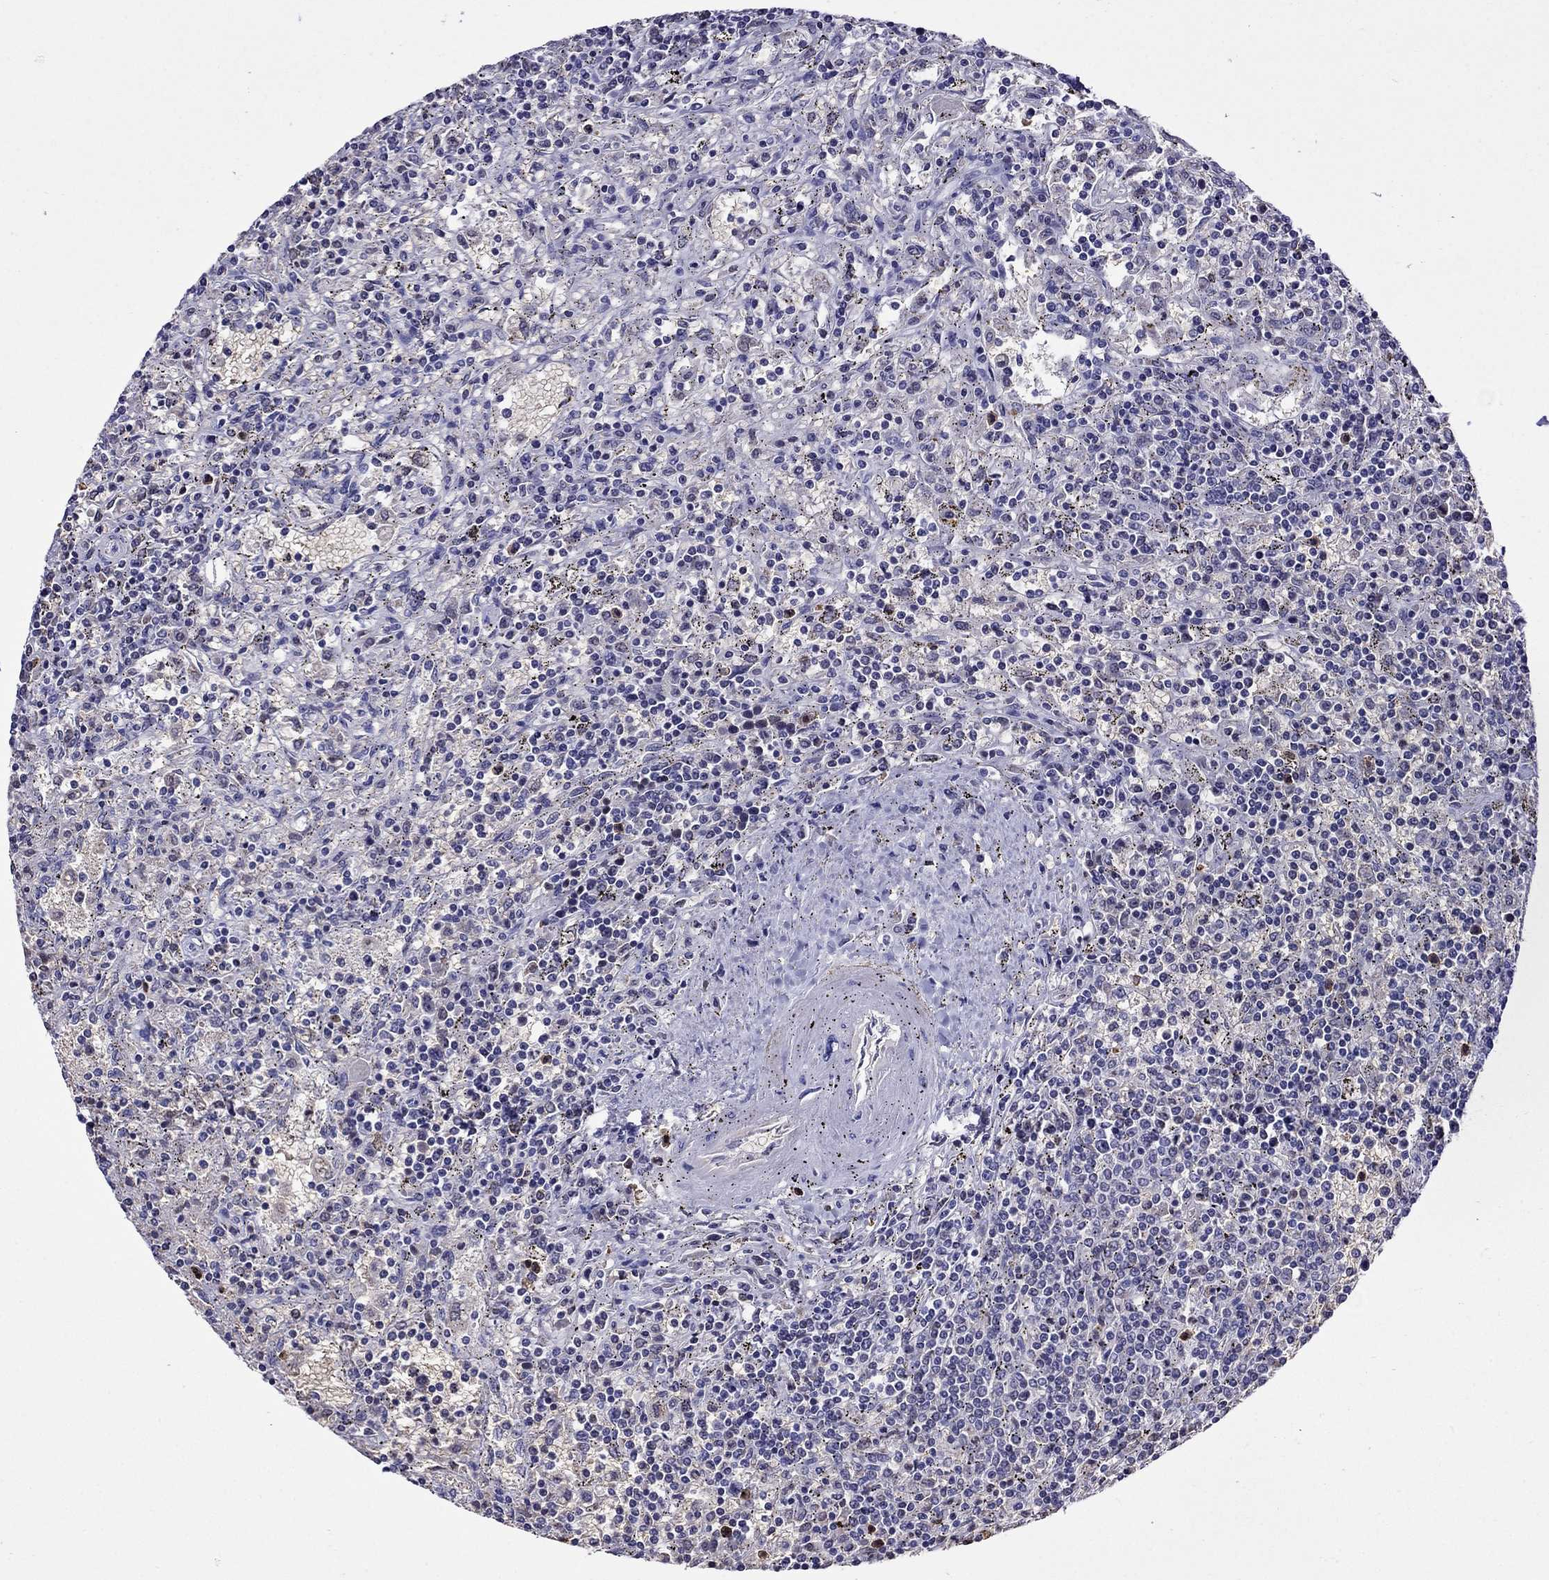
{"staining": {"intensity": "negative", "quantity": "none", "location": "none"}, "tissue": "lymphoma", "cell_type": "Tumor cells", "image_type": "cancer", "snomed": [{"axis": "morphology", "description": "Malignant lymphoma, non-Hodgkin's type, Low grade"}, {"axis": "topography", "description": "Spleen"}], "caption": "IHC image of human malignant lymphoma, non-Hodgkin's type (low-grade) stained for a protein (brown), which shows no expression in tumor cells.", "gene": "SCG2", "patient": {"sex": "male", "age": 62}}